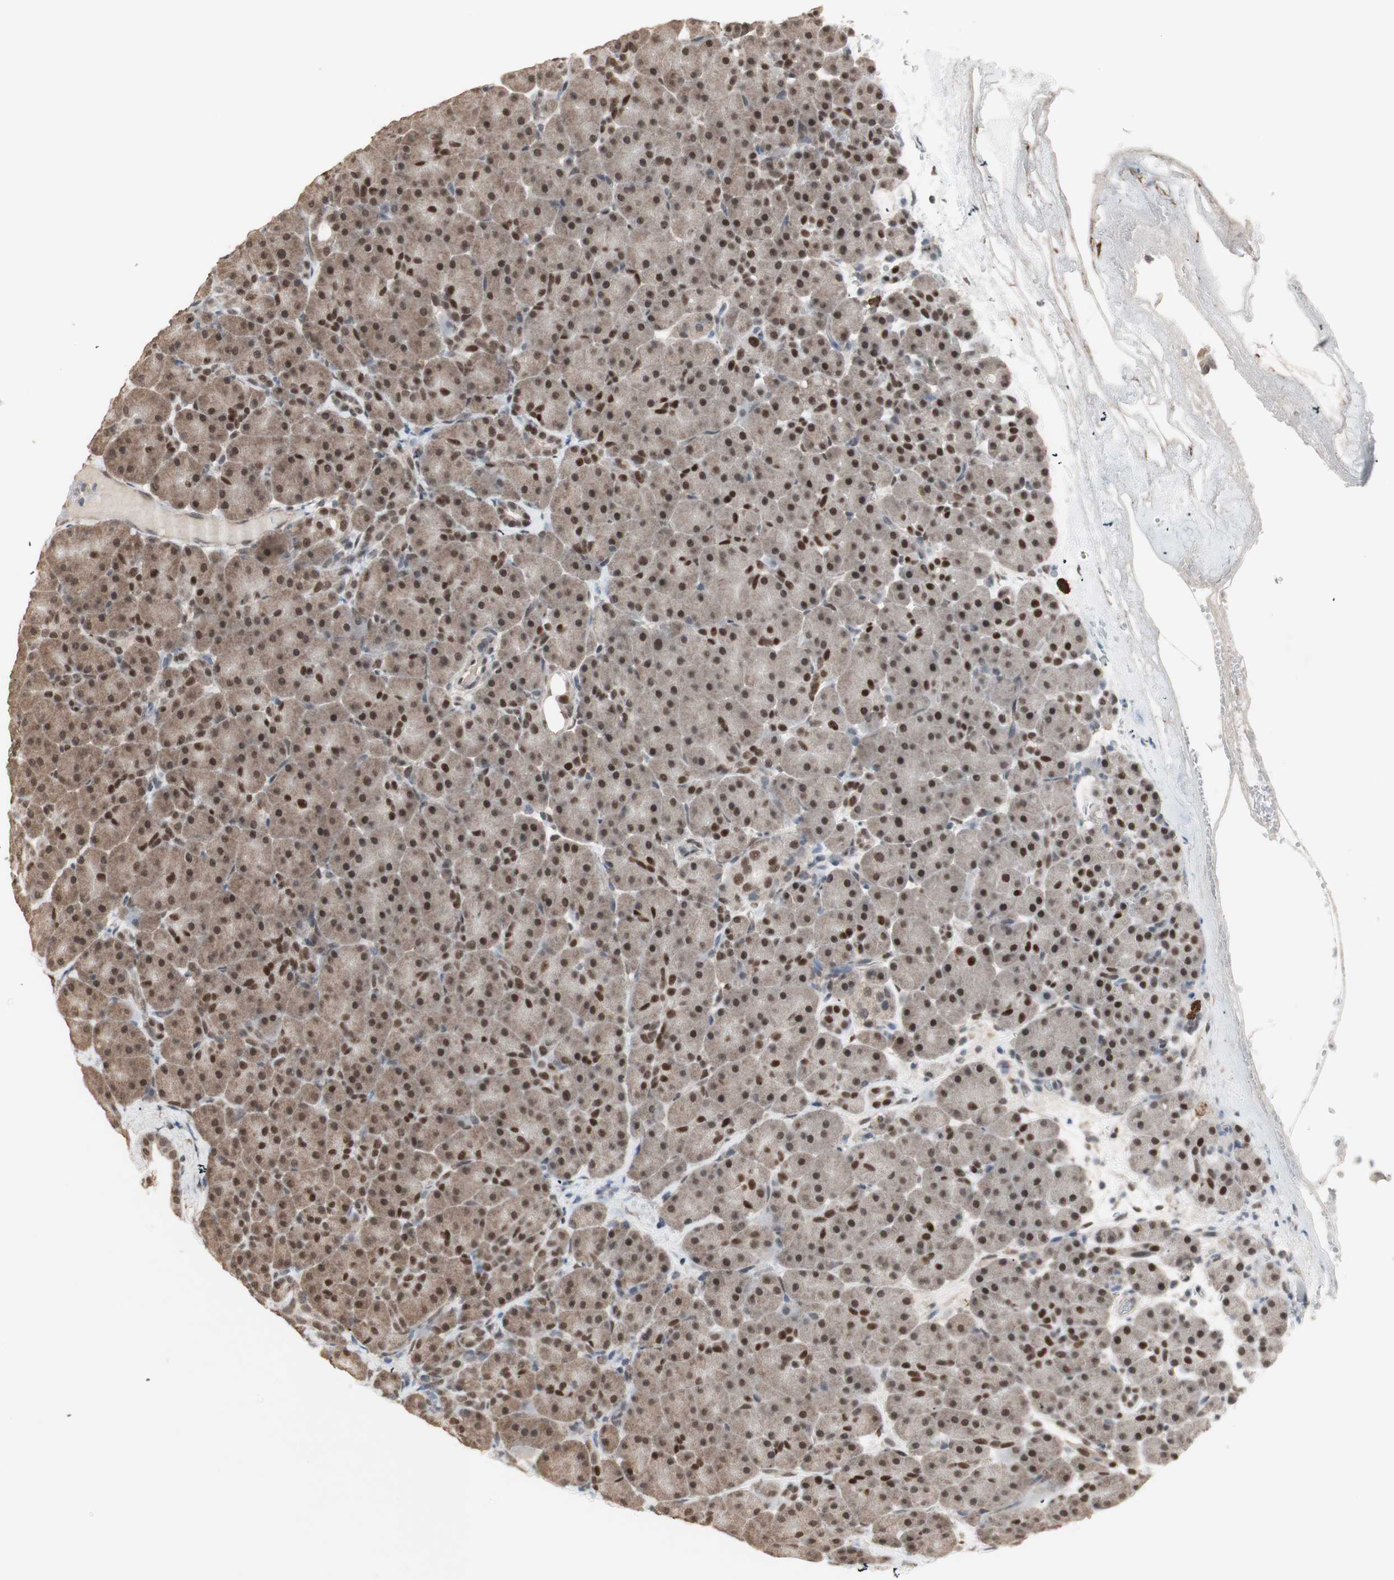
{"staining": {"intensity": "strong", "quantity": ">75%", "location": "nuclear"}, "tissue": "pancreas", "cell_type": "Exocrine glandular cells", "image_type": "normal", "snomed": [{"axis": "morphology", "description": "Normal tissue, NOS"}, {"axis": "topography", "description": "Pancreas"}], "caption": "This is an image of IHC staining of benign pancreas, which shows strong expression in the nuclear of exocrine glandular cells.", "gene": "ZHX2", "patient": {"sex": "male", "age": 66}}